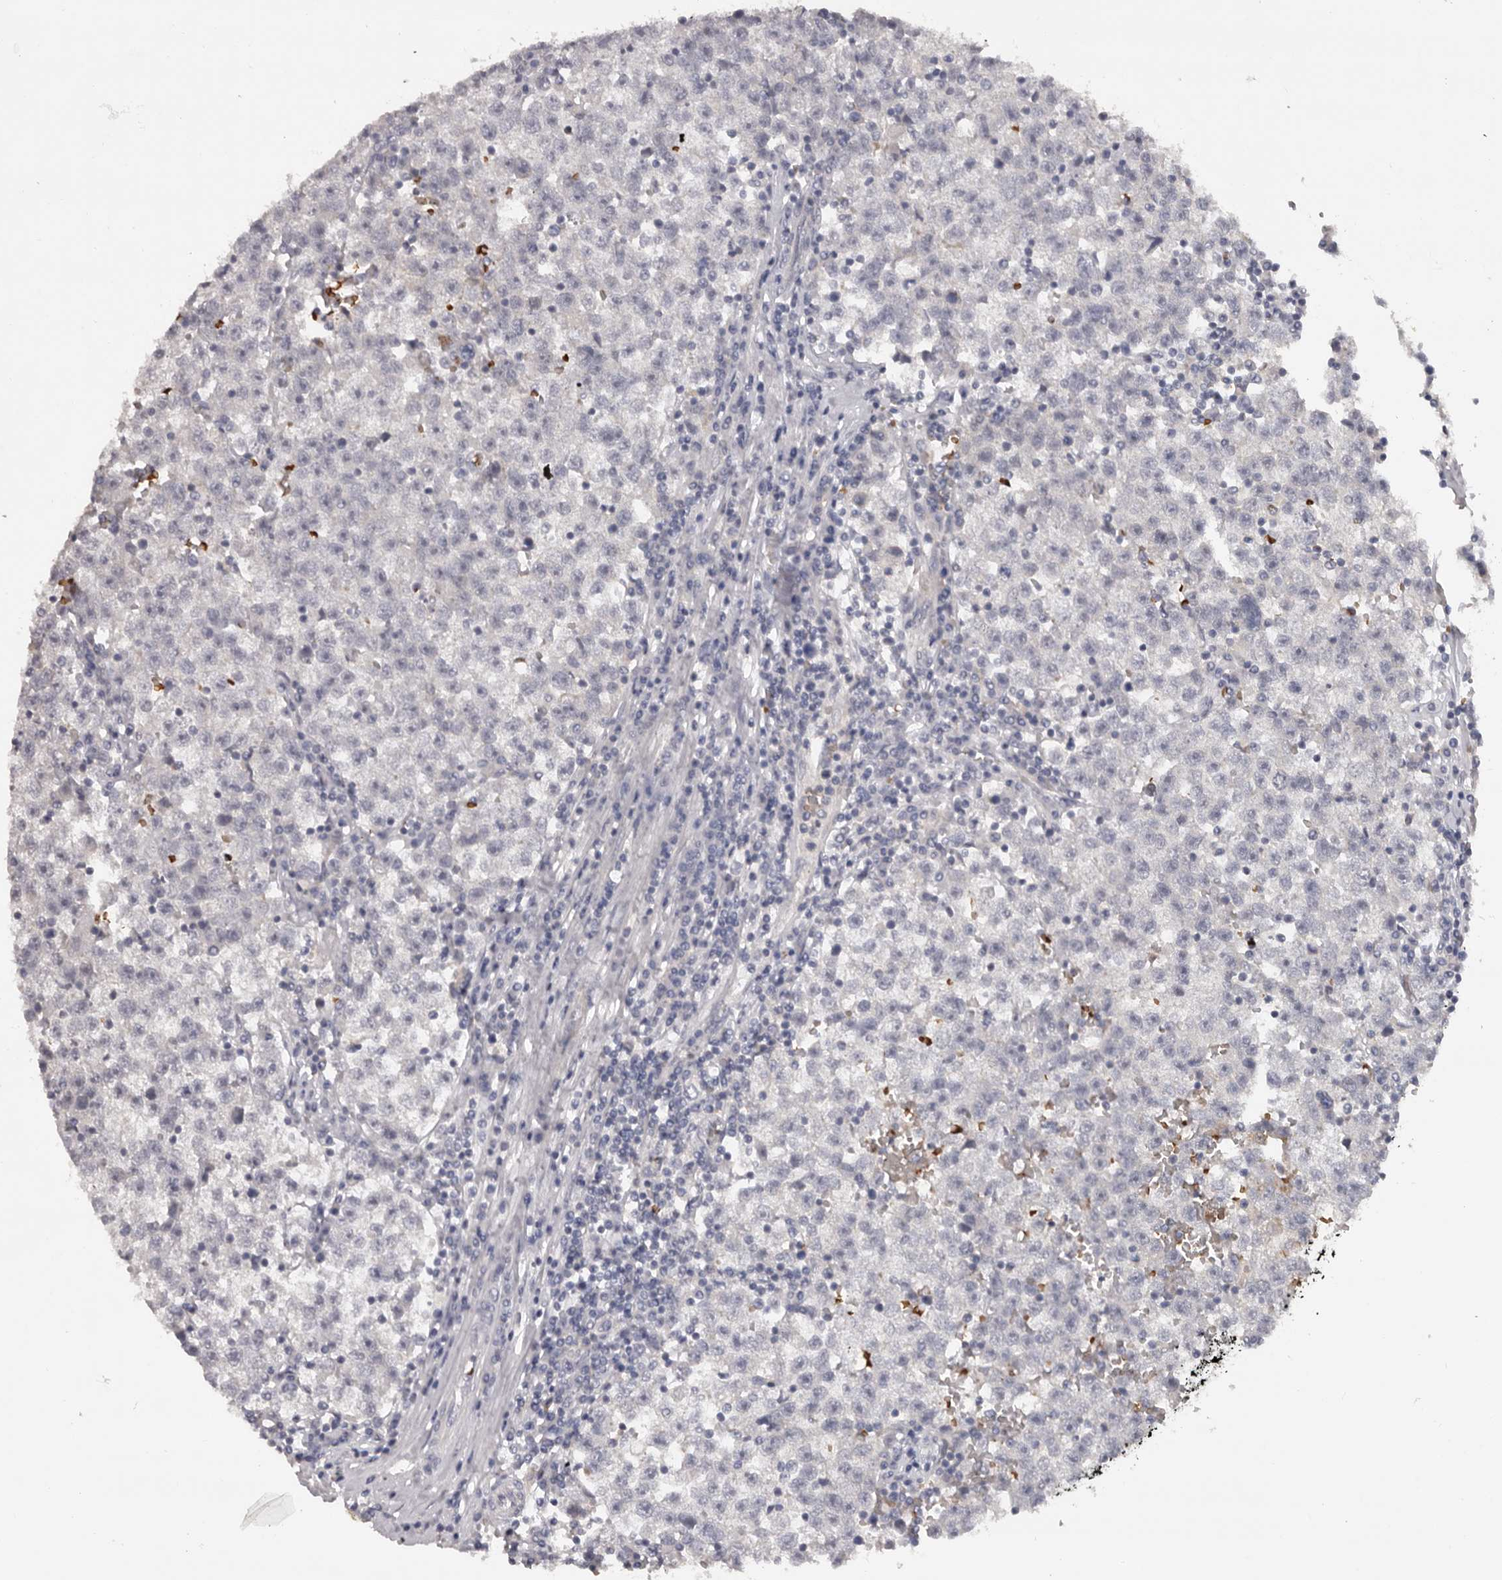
{"staining": {"intensity": "negative", "quantity": "none", "location": "none"}, "tissue": "testis cancer", "cell_type": "Tumor cells", "image_type": "cancer", "snomed": [{"axis": "morphology", "description": "Seminoma, NOS"}, {"axis": "topography", "description": "Testis"}], "caption": "Immunohistochemistry (IHC) photomicrograph of neoplastic tissue: testis seminoma stained with DAB (3,3'-diaminobenzidine) displays no significant protein staining in tumor cells.", "gene": "TNR", "patient": {"sex": "male", "age": 22}}